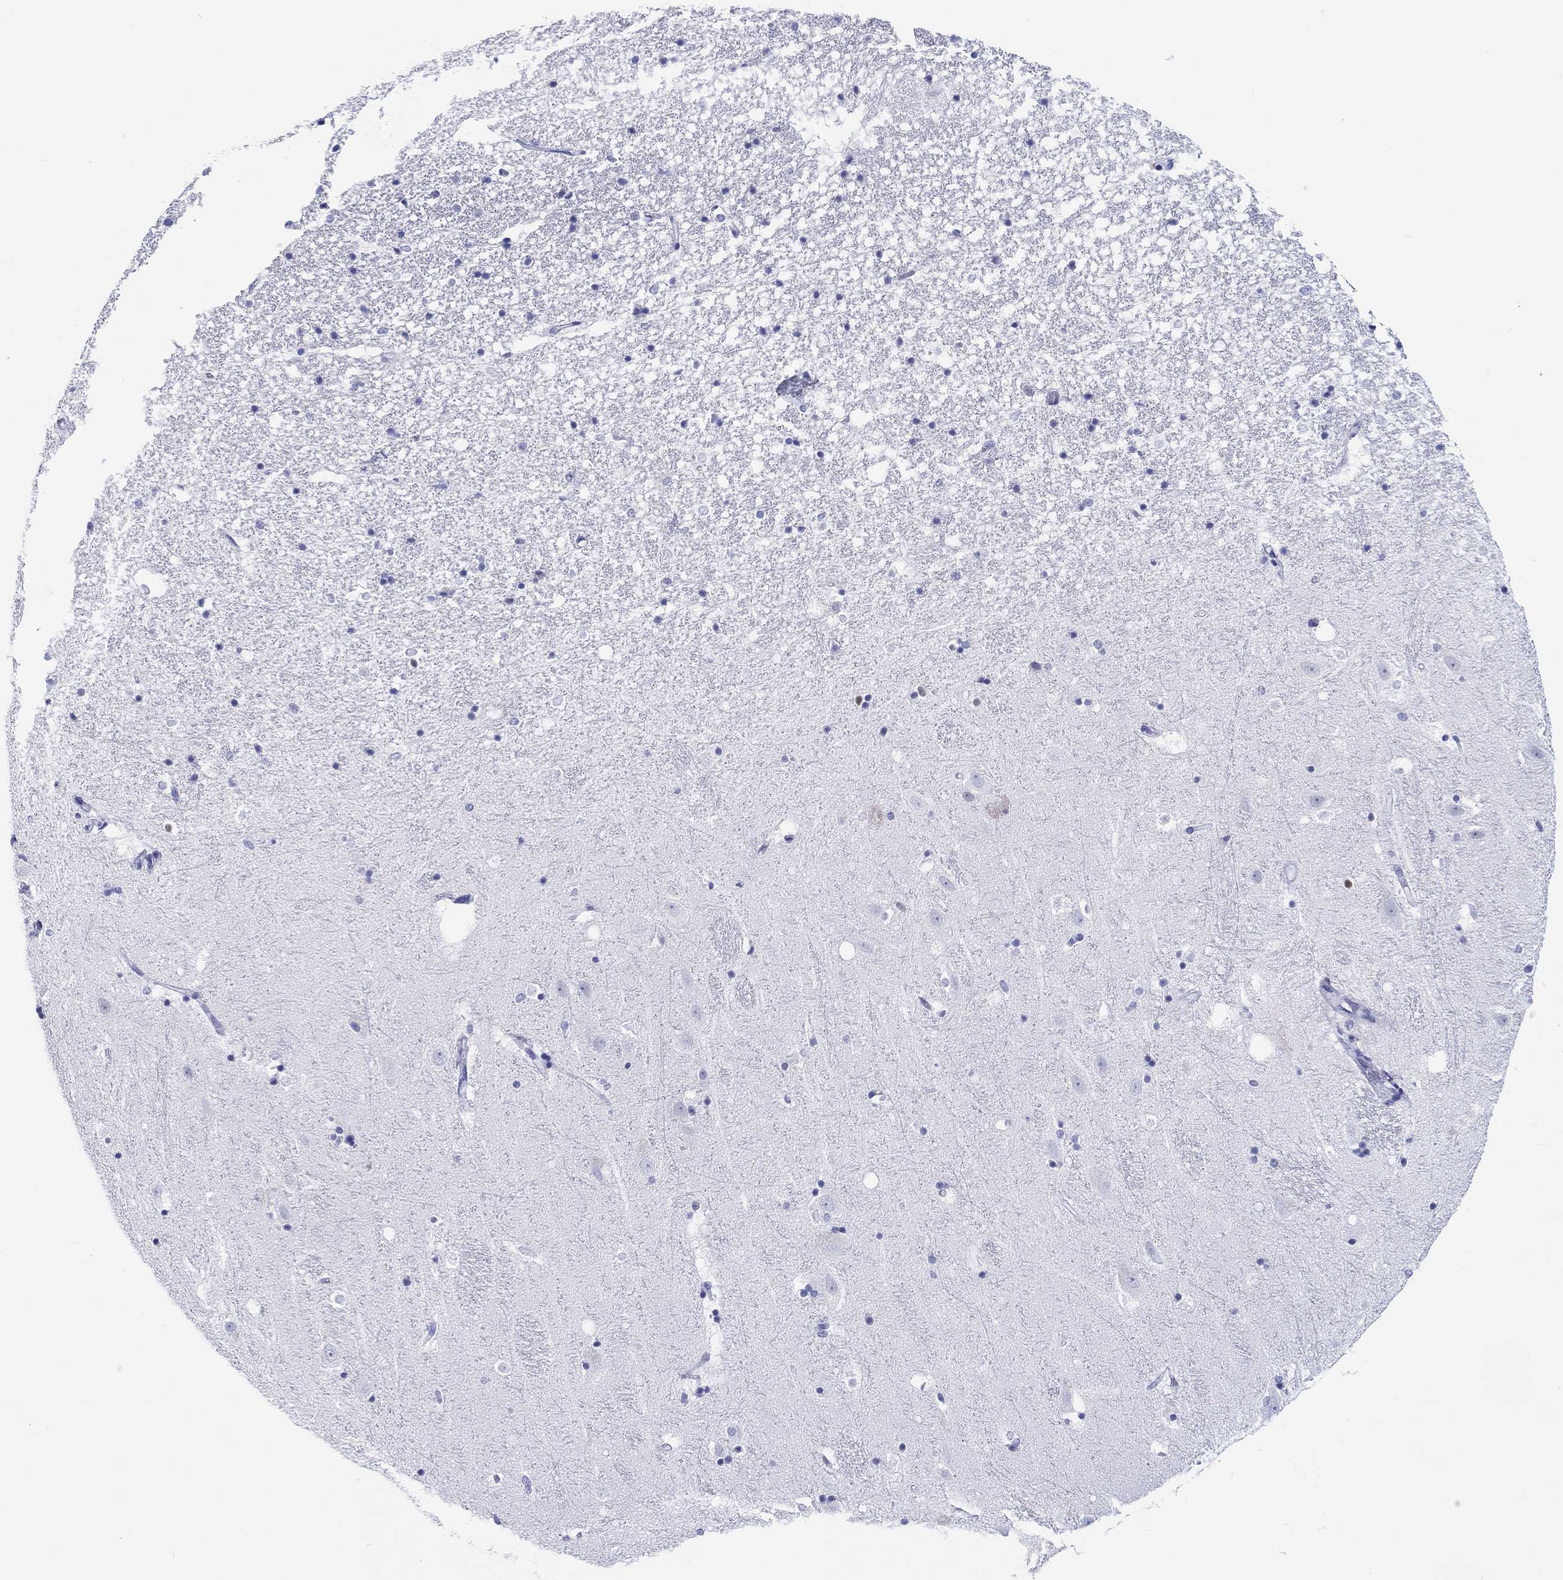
{"staining": {"intensity": "negative", "quantity": "none", "location": "none"}, "tissue": "hippocampus", "cell_type": "Glial cells", "image_type": "normal", "snomed": [{"axis": "morphology", "description": "Normal tissue, NOS"}, {"axis": "topography", "description": "Hippocampus"}], "caption": "Protein analysis of unremarkable hippocampus displays no significant positivity in glial cells. (DAB (3,3'-diaminobenzidine) immunohistochemistry visualized using brightfield microscopy, high magnification).", "gene": "H1", "patient": {"sex": "male", "age": 49}}